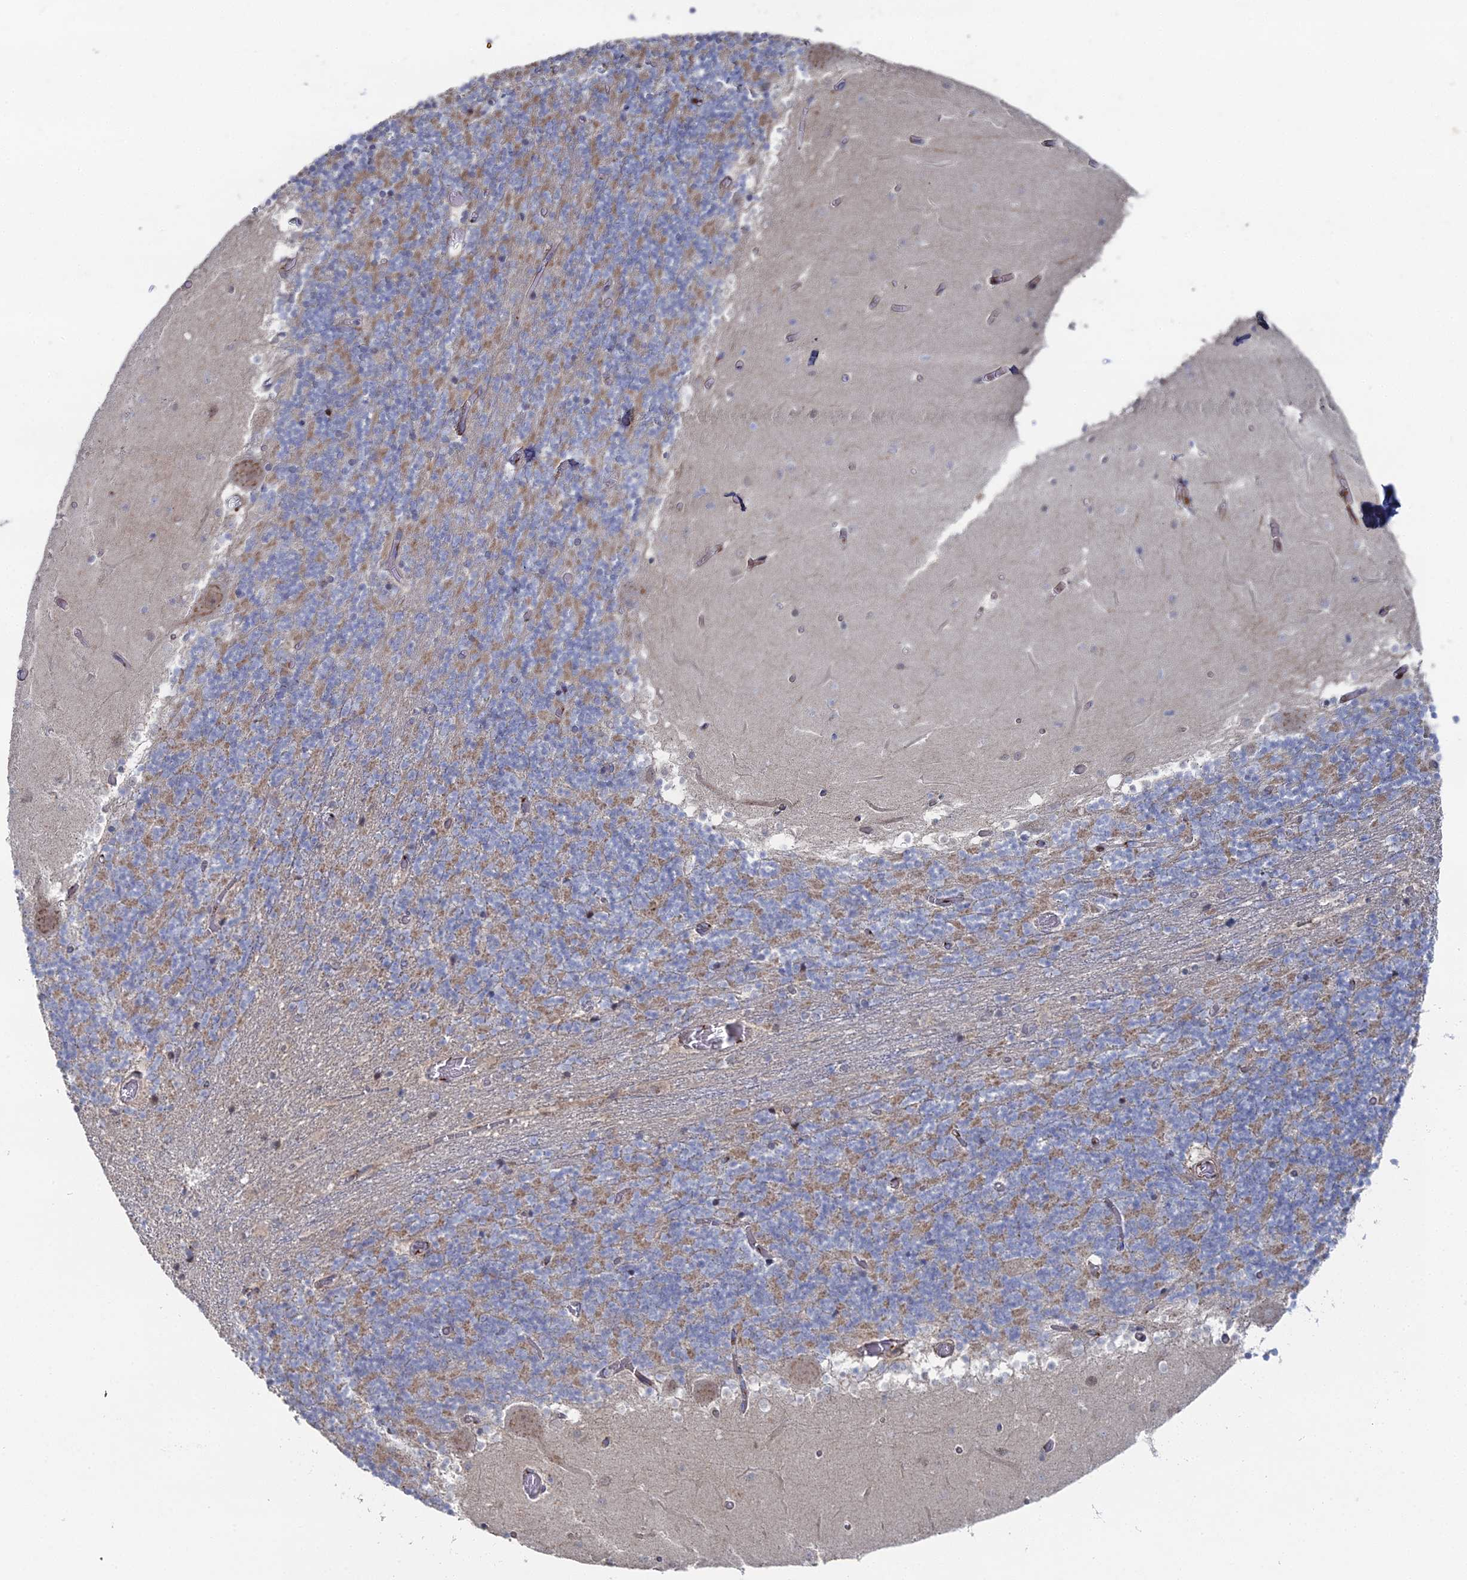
{"staining": {"intensity": "weak", "quantity": "25%-75%", "location": "cytoplasmic/membranous"}, "tissue": "cerebellum", "cell_type": "Cells in granular layer", "image_type": "normal", "snomed": [{"axis": "morphology", "description": "Normal tissue, NOS"}, {"axis": "topography", "description": "Cerebellum"}], "caption": "Weak cytoplasmic/membranous staining is present in about 25%-75% of cells in granular layer in normal cerebellum. (brown staining indicates protein expression, while blue staining denotes nuclei).", "gene": "SGMS1", "patient": {"sex": "female", "age": 28}}